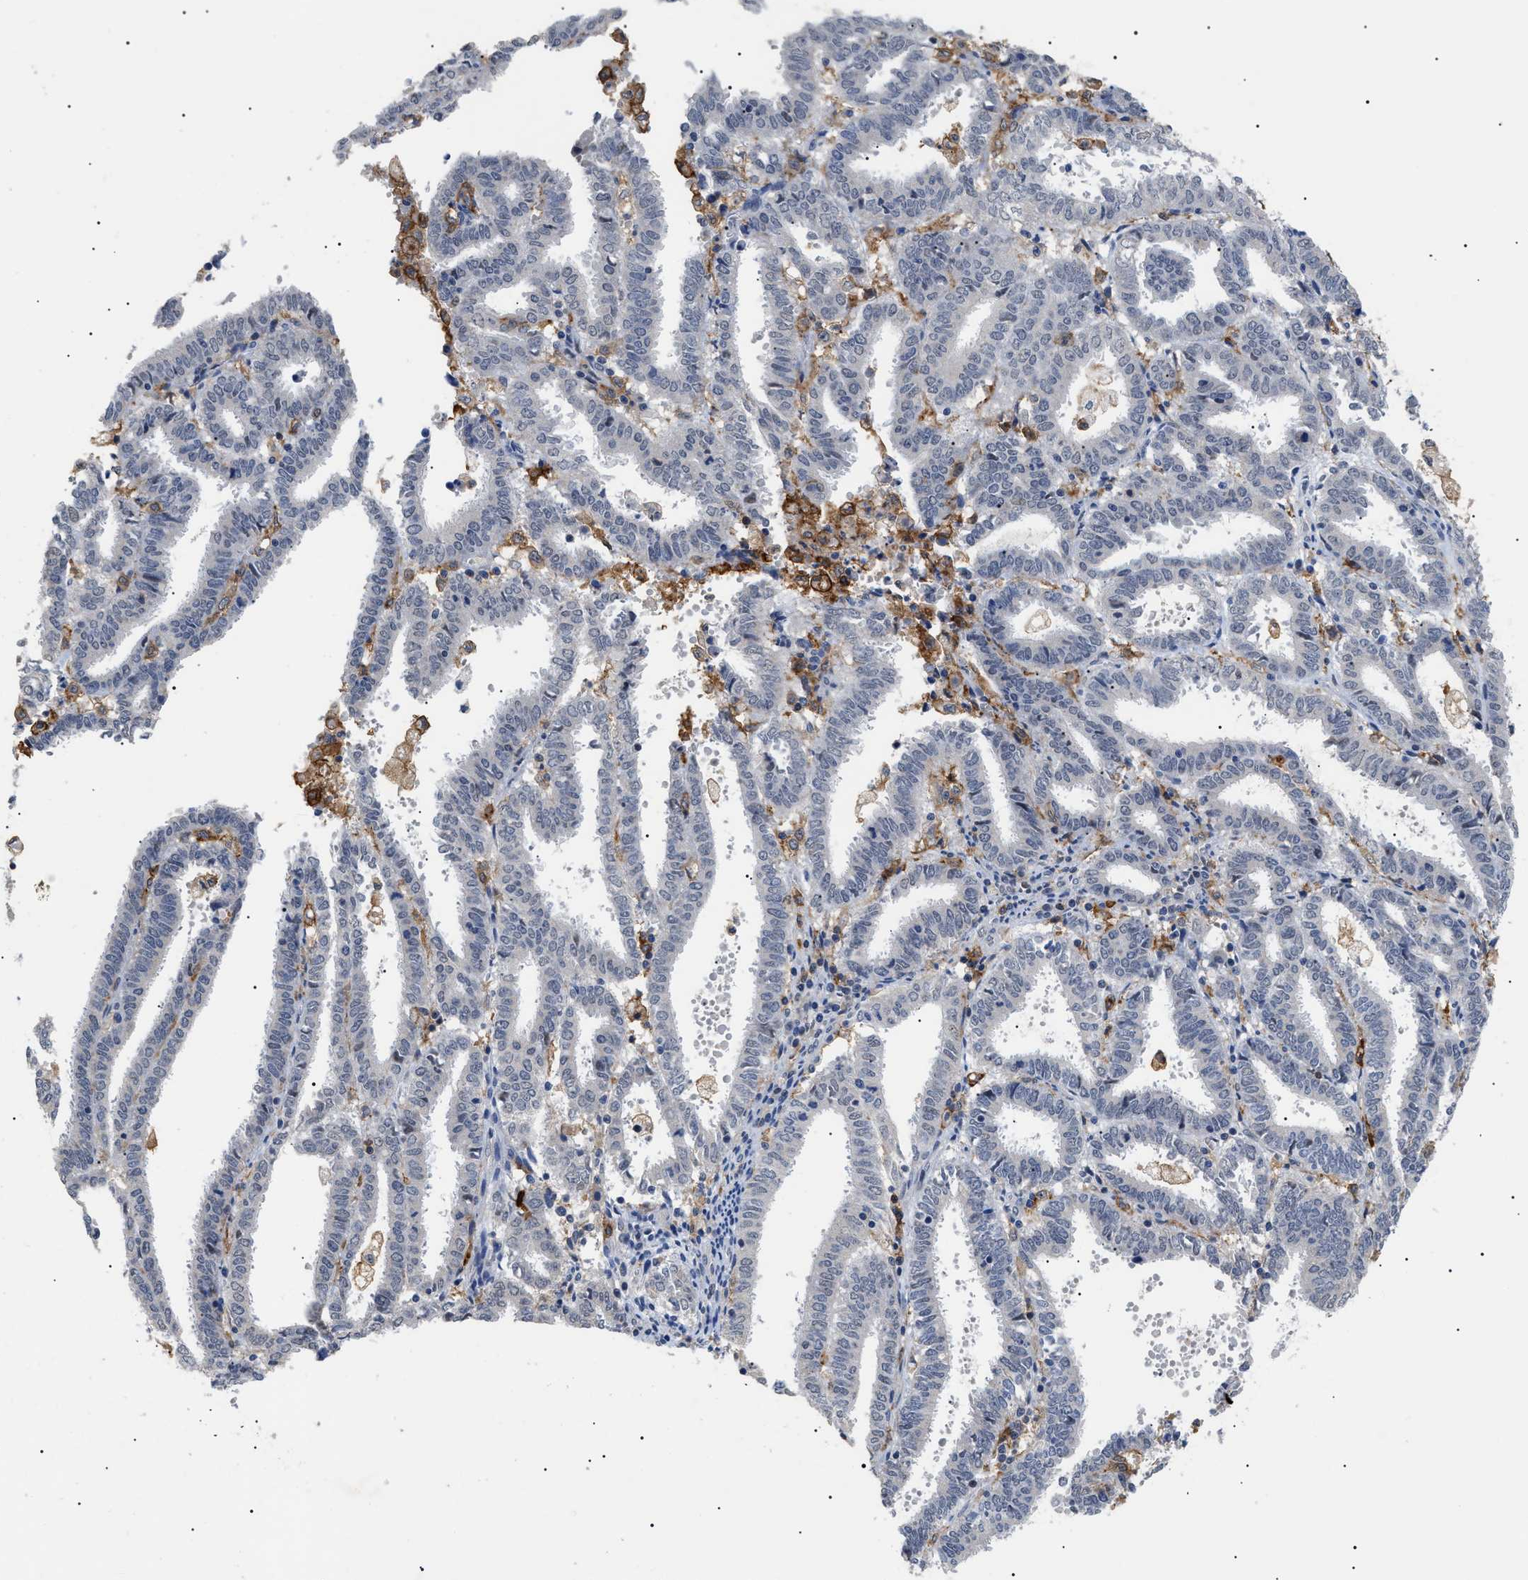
{"staining": {"intensity": "negative", "quantity": "none", "location": "none"}, "tissue": "endometrial cancer", "cell_type": "Tumor cells", "image_type": "cancer", "snomed": [{"axis": "morphology", "description": "Adenocarcinoma, NOS"}, {"axis": "topography", "description": "Uterus"}], "caption": "Endometrial cancer was stained to show a protein in brown. There is no significant expression in tumor cells.", "gene": "CD300A", "patient": {"sex": "female", "age": 83}}